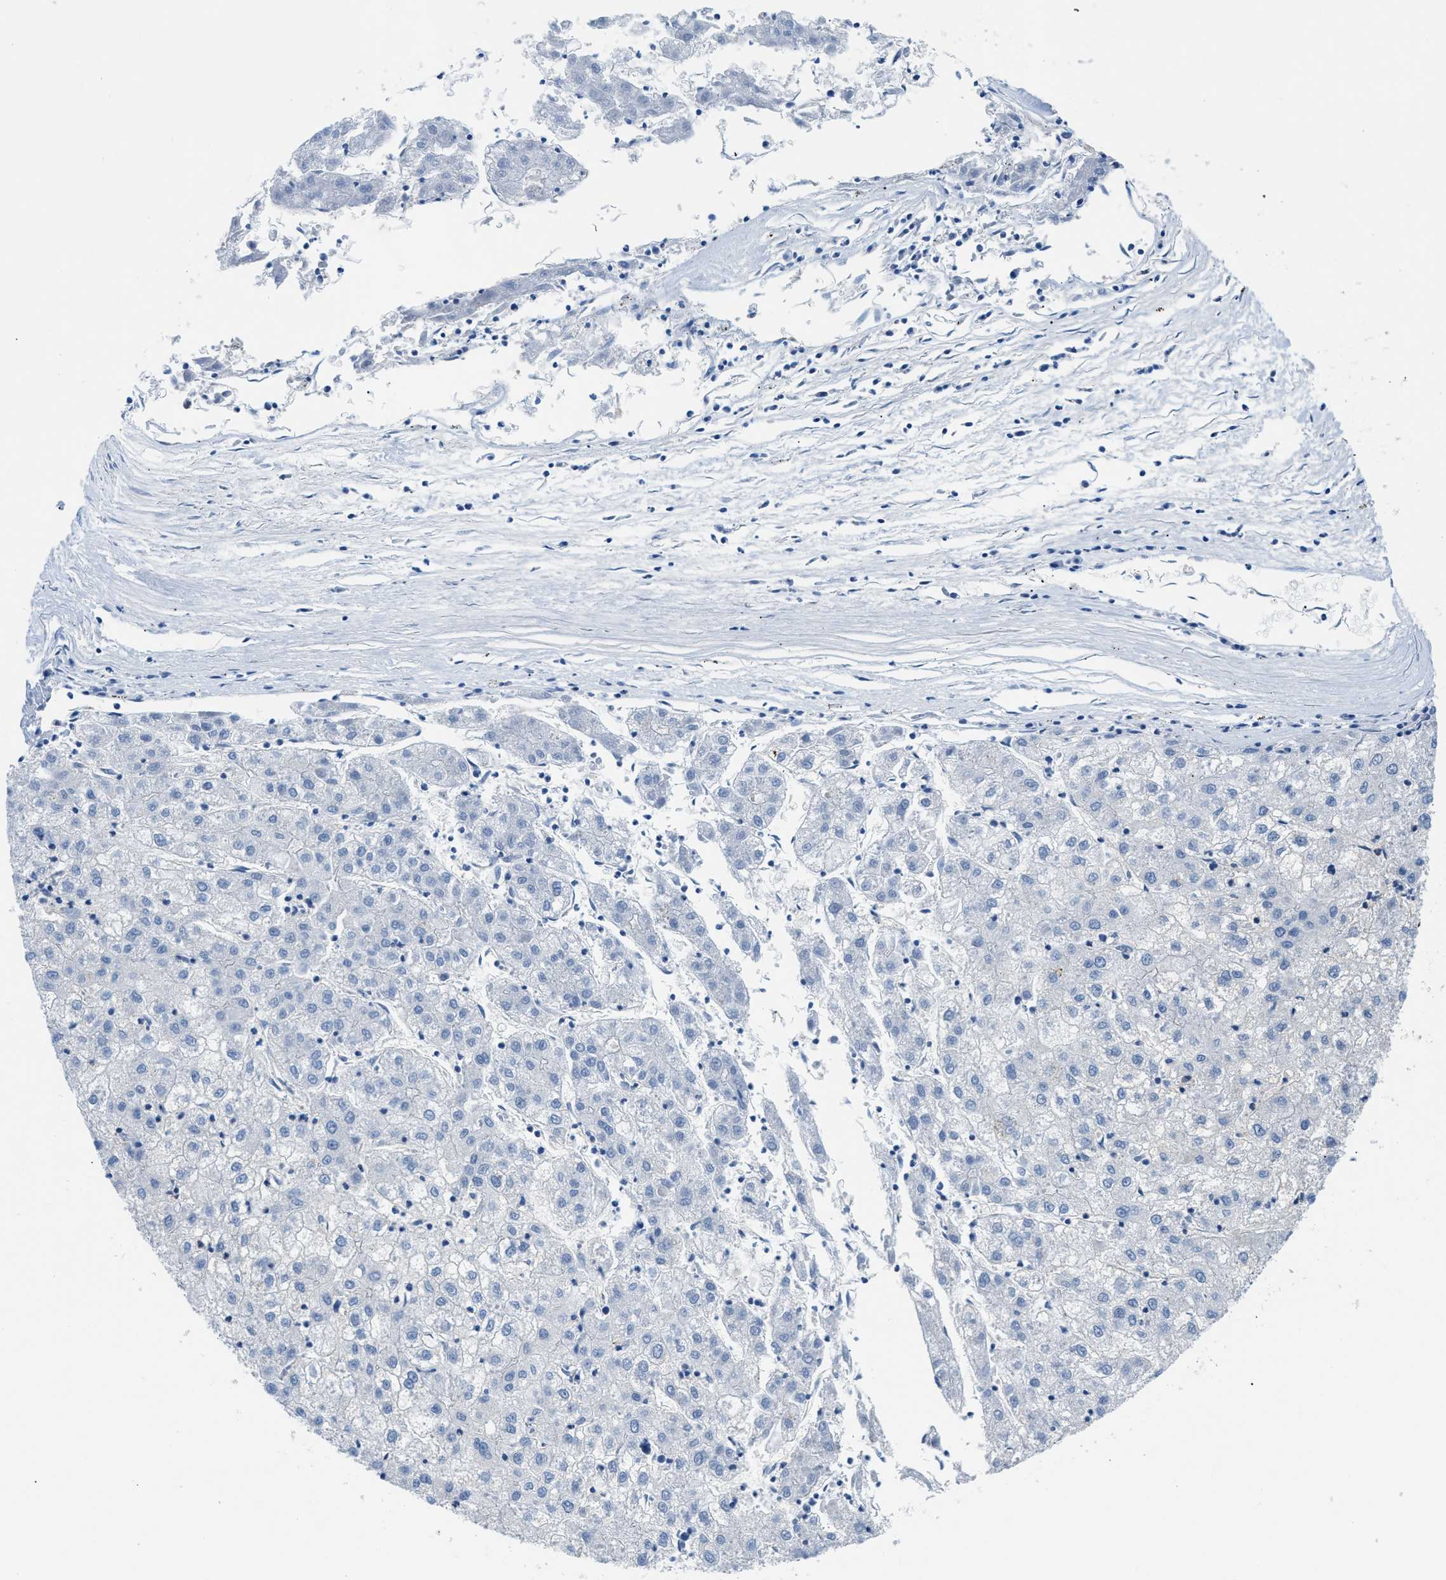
{"staining": {"intensity": "negative", "quantity": "none", "location": "none"}, "tissue": "liver cancer", "cell_type": "Tumor cells", "image_type": "cancer", "snomed": [{"axis": "morphology", "description": "Carcinoma, Hepatocellular, NOS"}, {"axis": "topography", "description": "Liver"}], "caption": "A photomicrograph of human liver cancer is negative for staining in tumor cells.", "gene": "ORAI1", "patient": {"sex": "male", "age": 72}}